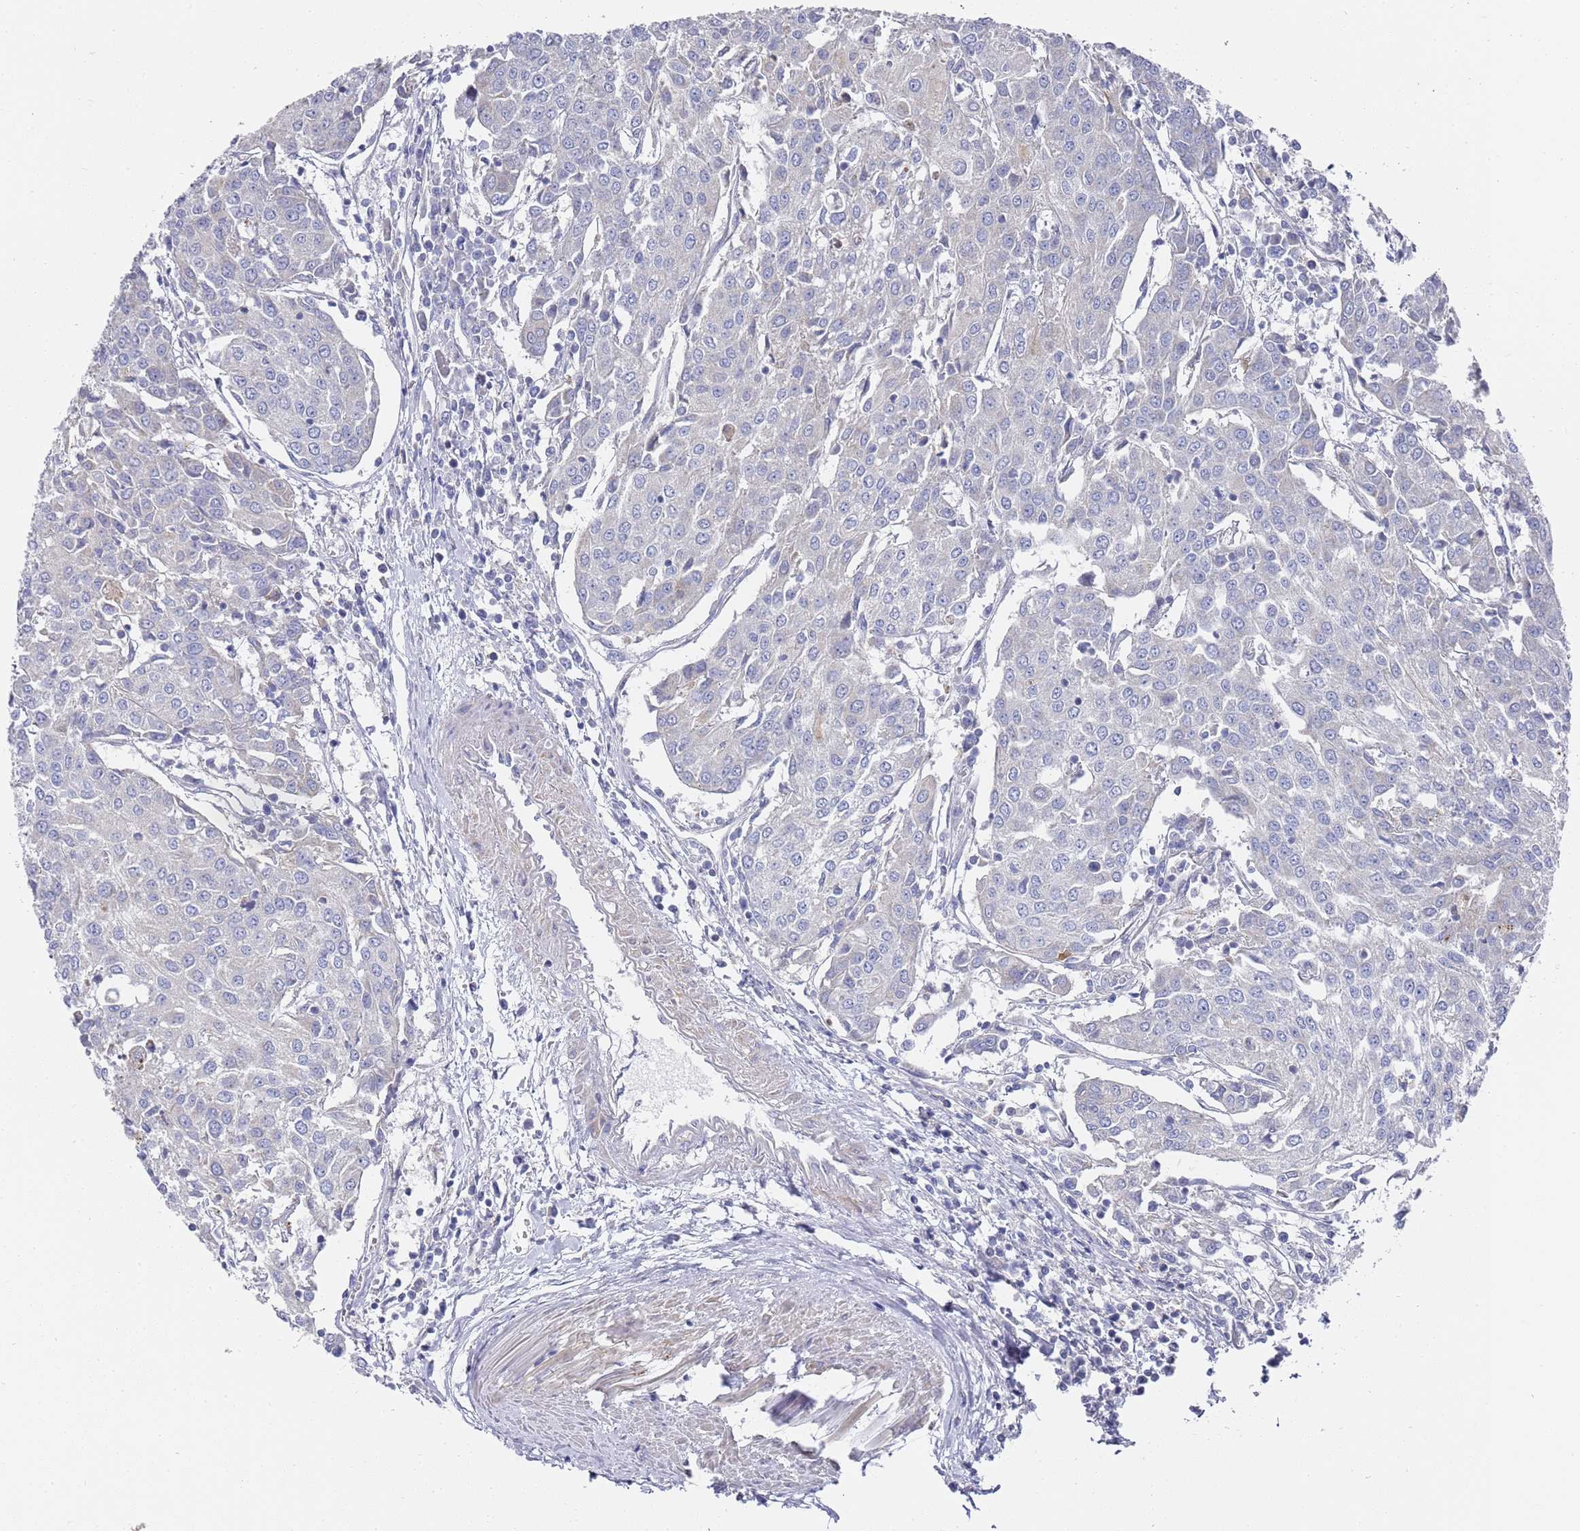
{"staining": {"intensity": "negative", "quantity": "none", "location": "none"}, "tissue": "urothelial cancer", "cell_type": "Tumor cells", "image_type": "cancer", "snomed": [{"axis": "morphology", "description": "Urothelial carcinoma, High grade"}, {"axis": "topography", "description": "Urinary bladder"}], "caption": "An immunohistochemistry histopathology image of urothelial cancer is shown. There is no staining in tumor cells of urothelial cancer.", "gene": "SCAPER", "patient": {"sex": "female", "age": 85}}